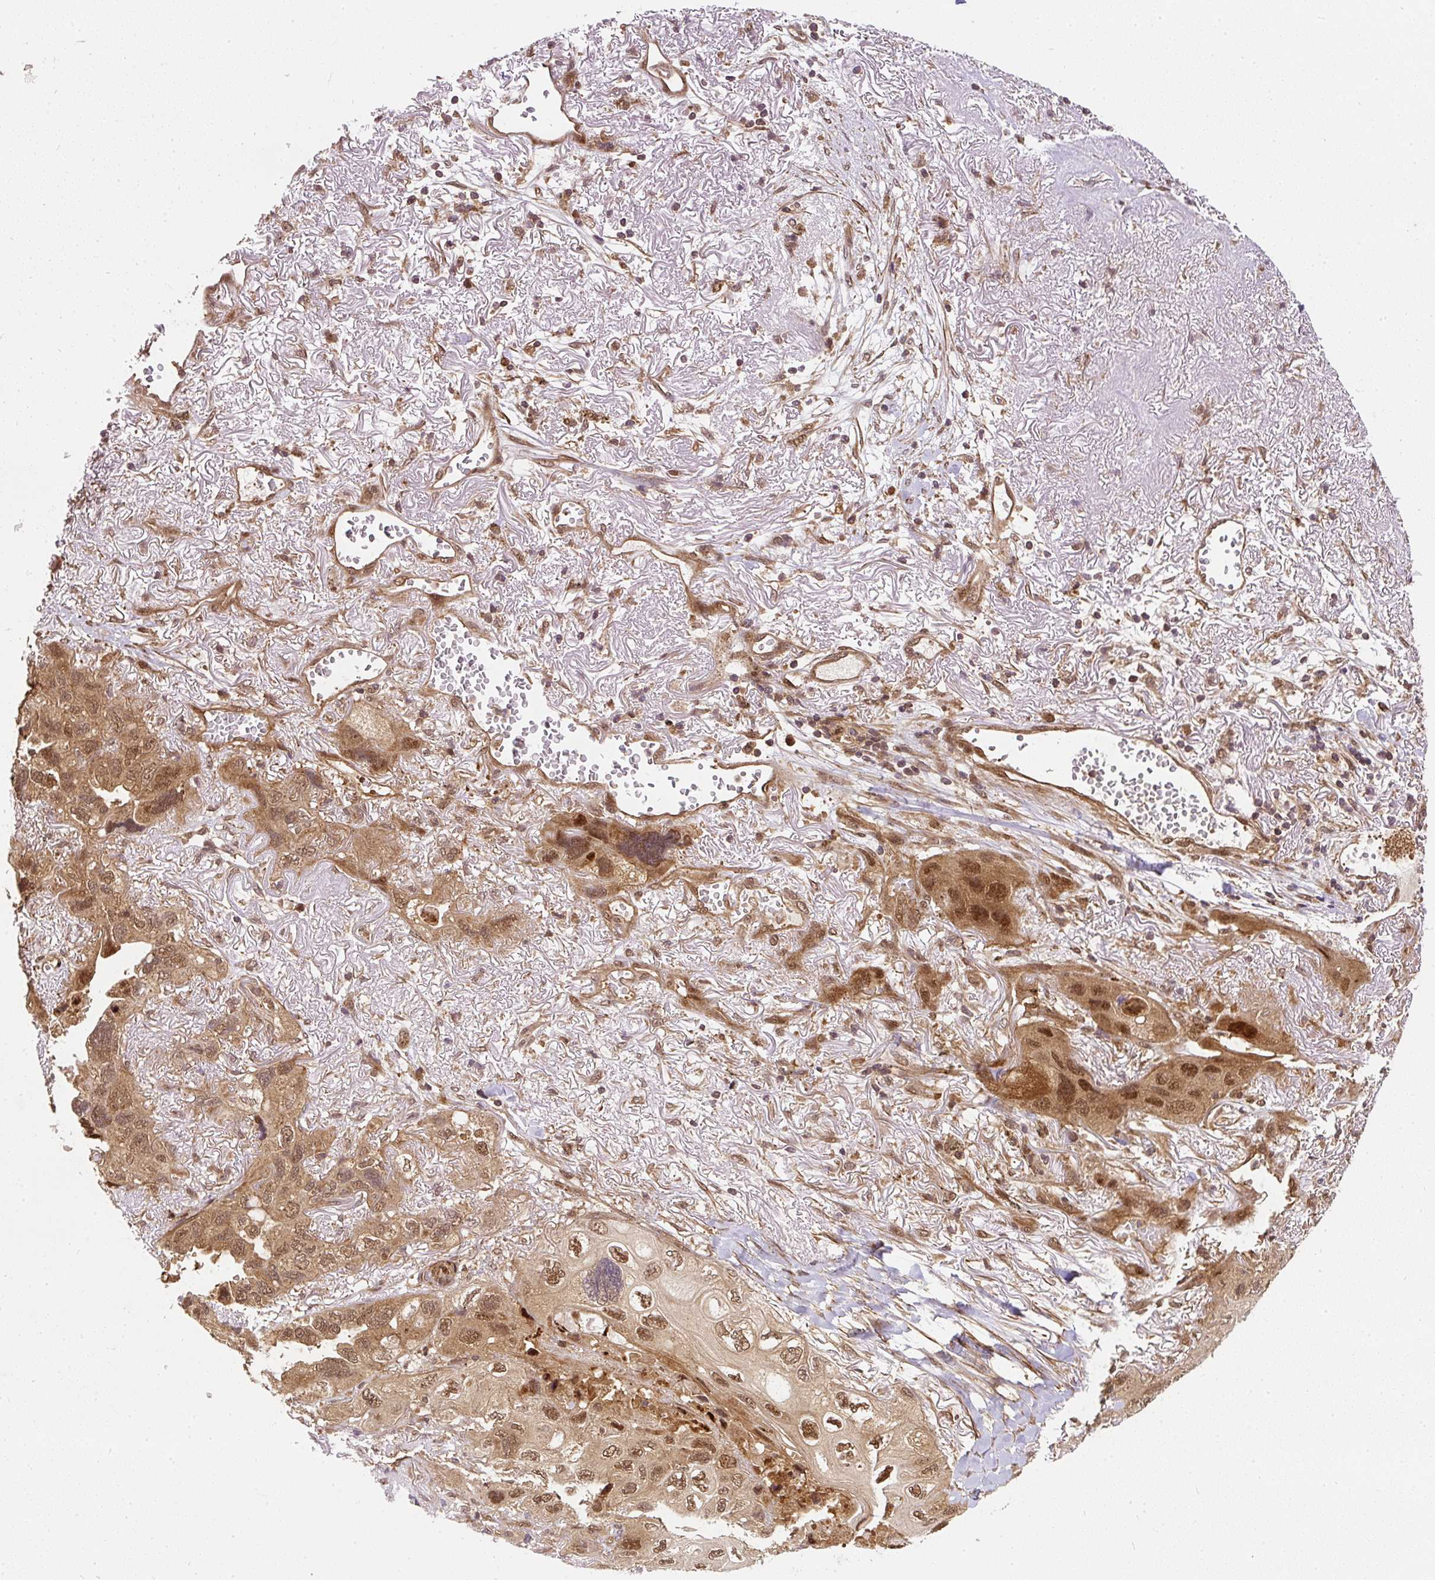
{"staining": {"intensity": "moderate", "quantity": ">75%", "location": "cytoplasmic/membranous,nuclear"}, "tissue": "lung cancer", "cell_type": "Tumor cells", "image_type": "cancer", "snomed": [{"axis": "morphology", "description": "Squamous cell carcinoma, NOS"}, {"axis": "topography", "description": "Lung"}], "caption": "Immunohistochemical staining of lung cancer shows medium levels of moderate cytoplasmic/membranous and nuclear staining in about >75% of tumor cells.", "gene": "PSMD1", "patient": {"sex": "female", "age": 73}}